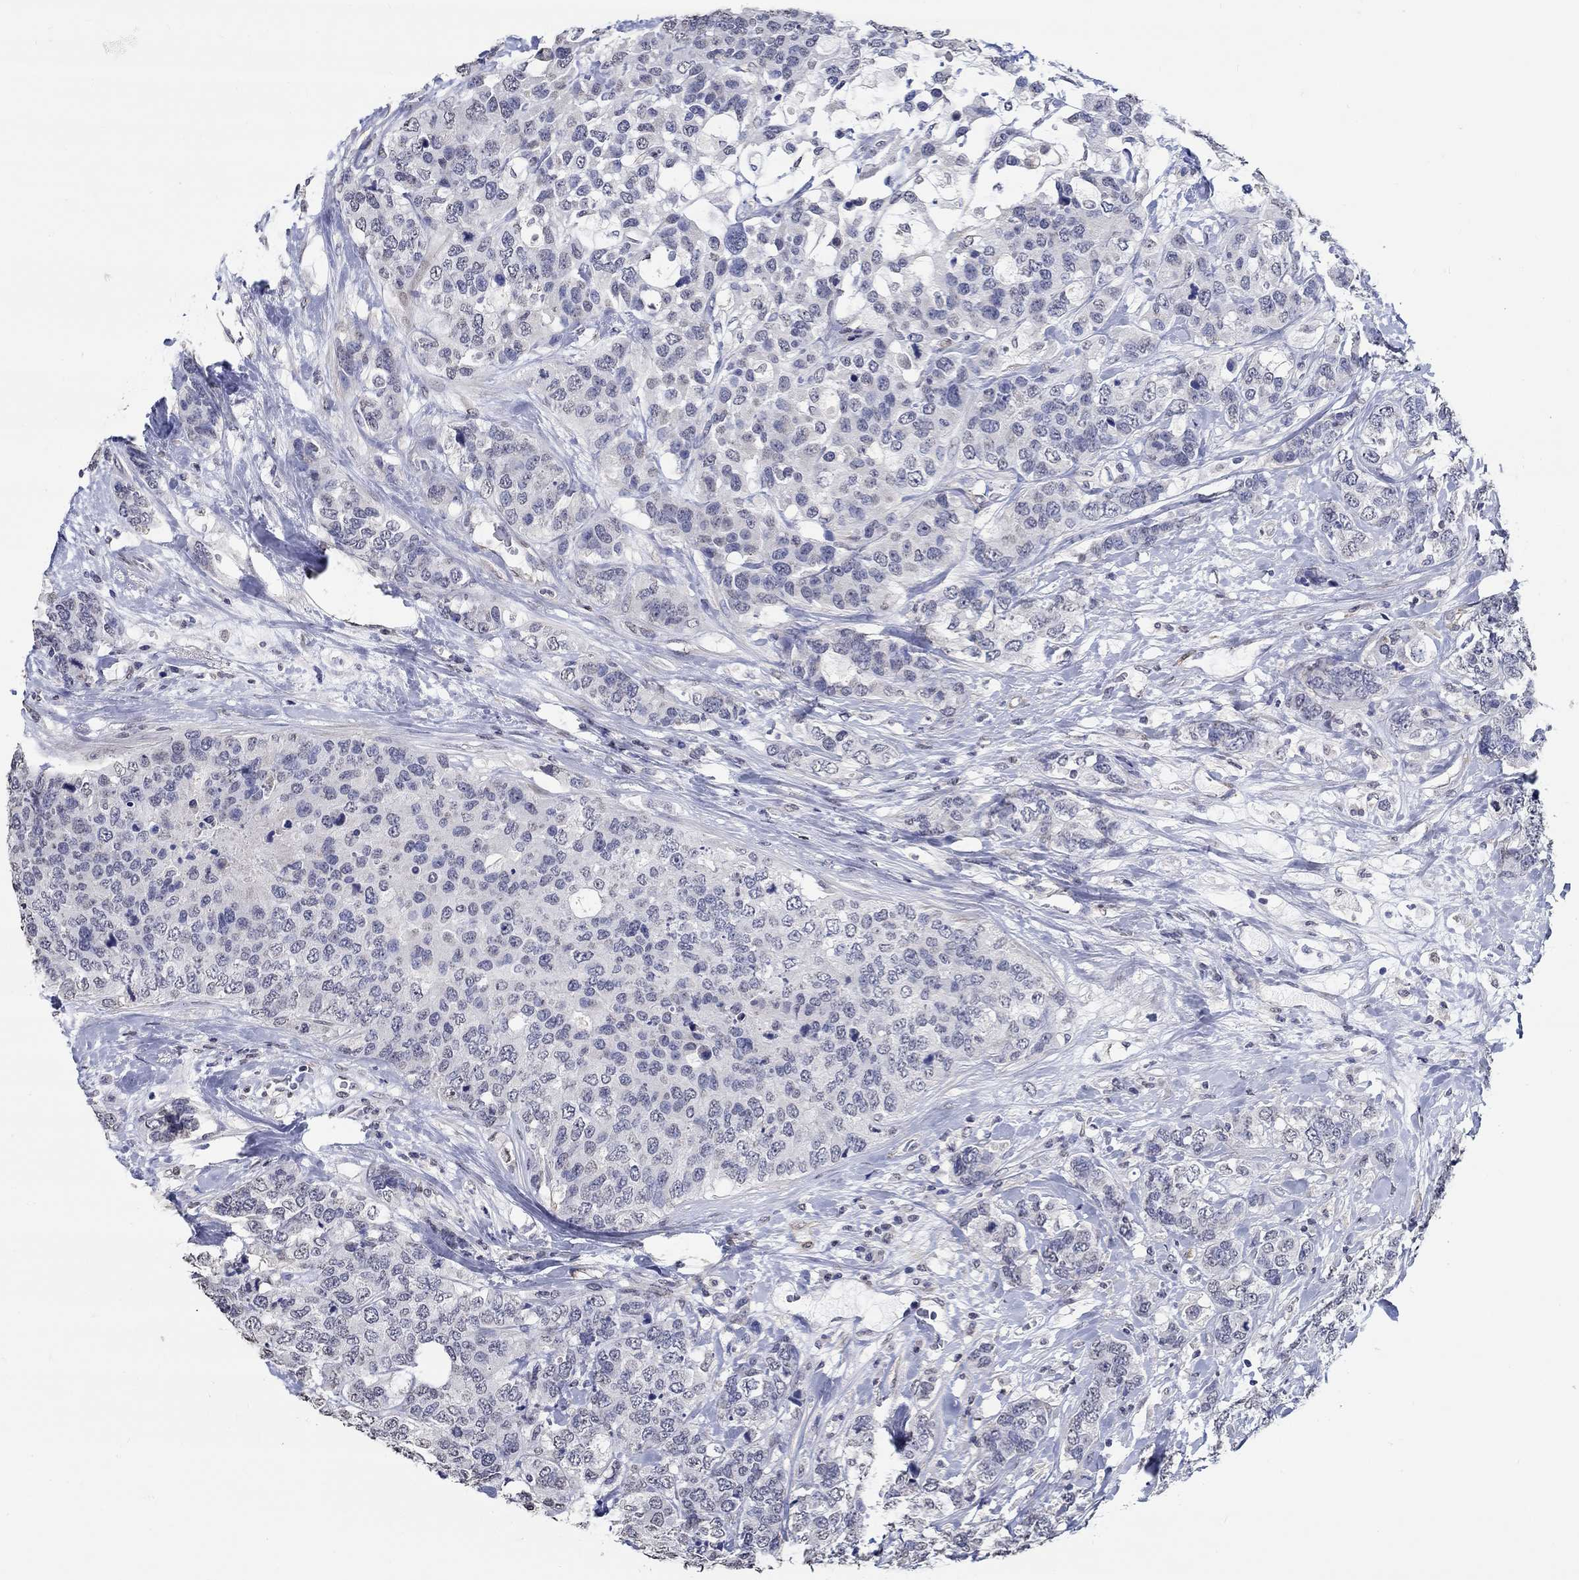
{"staining": {"intensity": "negative", "quantity": "none", "location": "none"}, "tissue": "breast cancer", "cell_type": "Tumor cells", "image_type": "cancer", "snomed": [{"axis": "morphology", "description": "Lobular carcinoma"}, {"axis": "topography", "description": "Breast"}], "caption": "DAB immunohistochemical staining of breast lobular carcinoma exhibits no significant expression in tumor cells.", "gene": "PDE1B", "patient": {"sex": "female", "age": 59}}